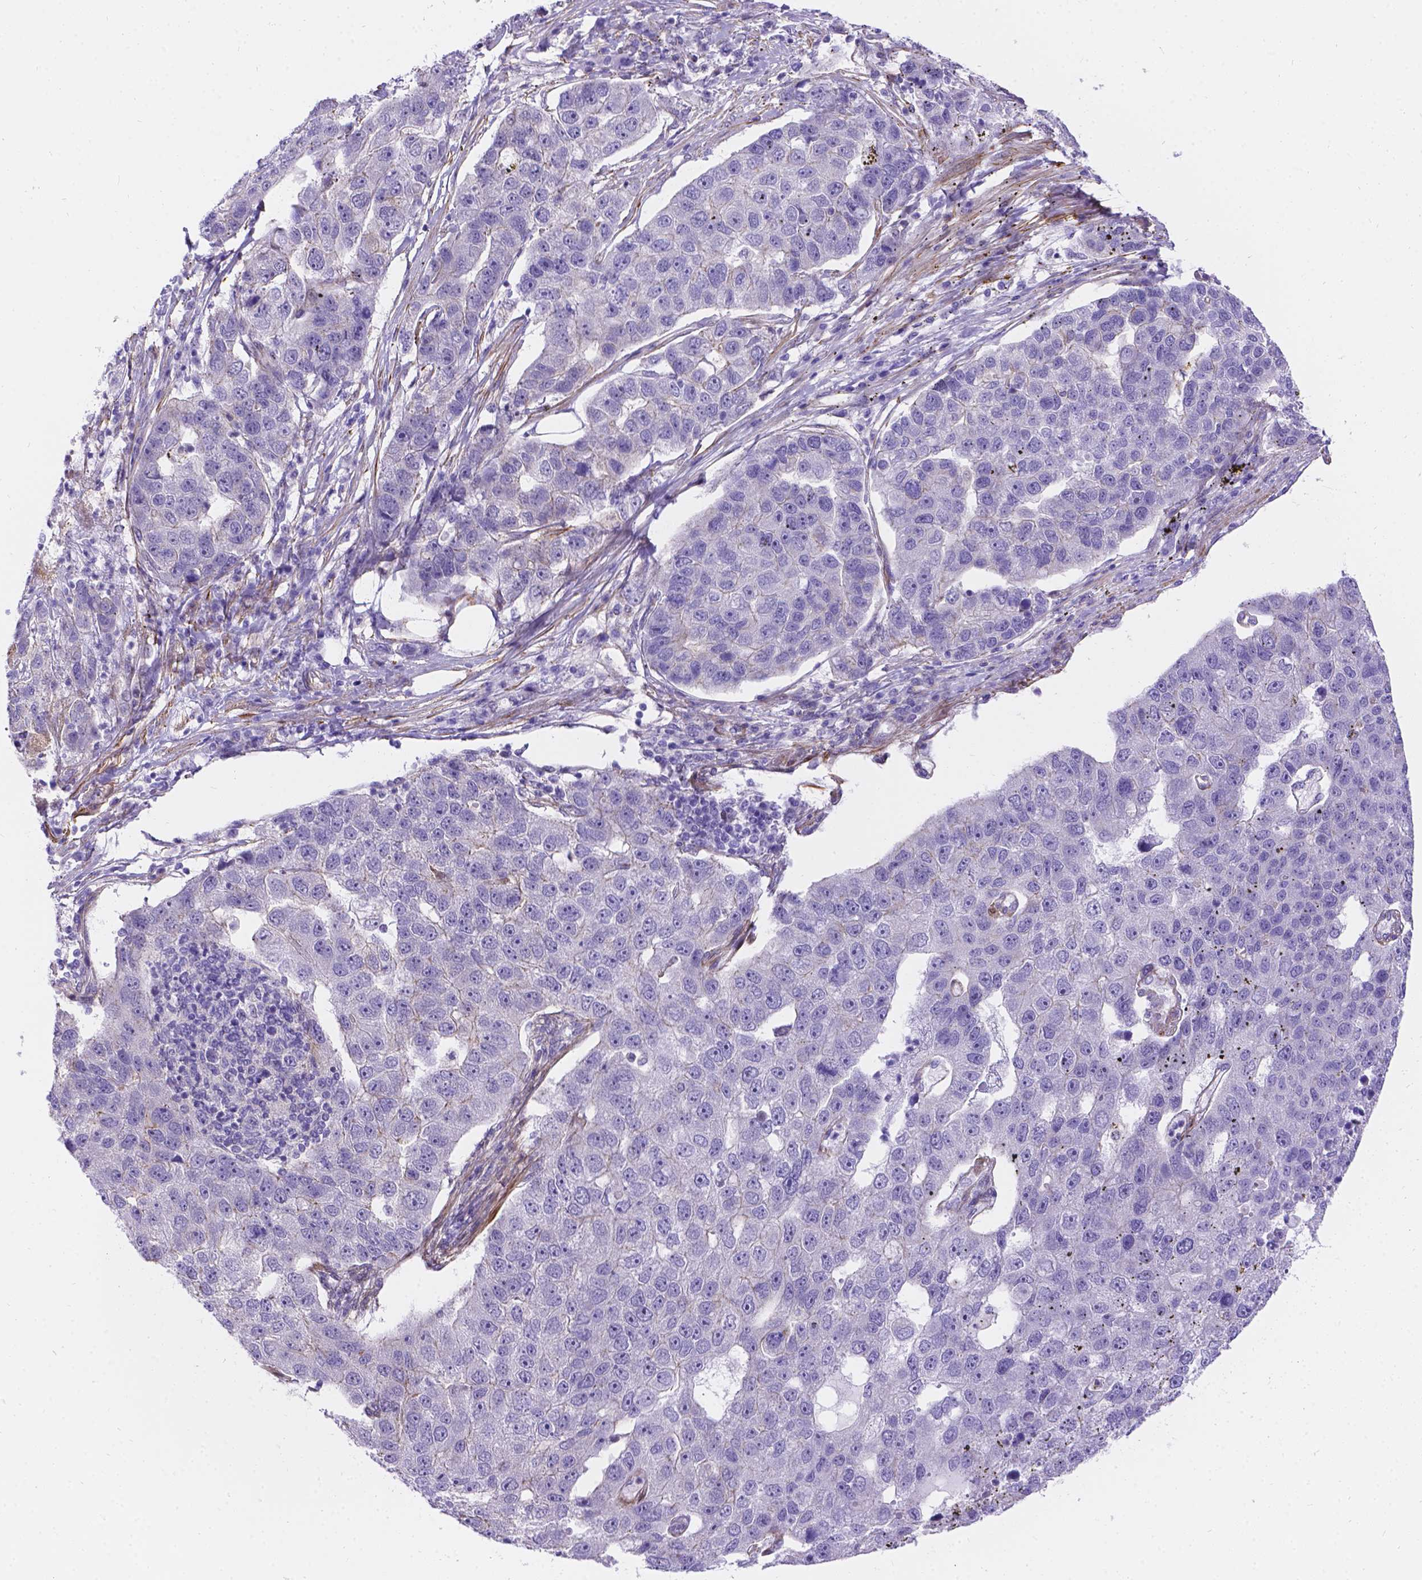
{"staining": {"intensity": "negative", "quantity": "none", "location": "none"}, "tissue": "pancreatic cancer", "cell_type": "Tumor cells", "image_type": "cancer", "snomed": [{"axis": "morphology", "description": "Adenocarcinoma, NOS"}, {"axis": "topography", "description": "Pancreas"}], "caption": "This is an immunohistochemistry image of human pancreatic adenocarcinoma. There is no expression in tumor cells.", "gene": "PALS1", "patient": {"sex": "female", "age": 61}}